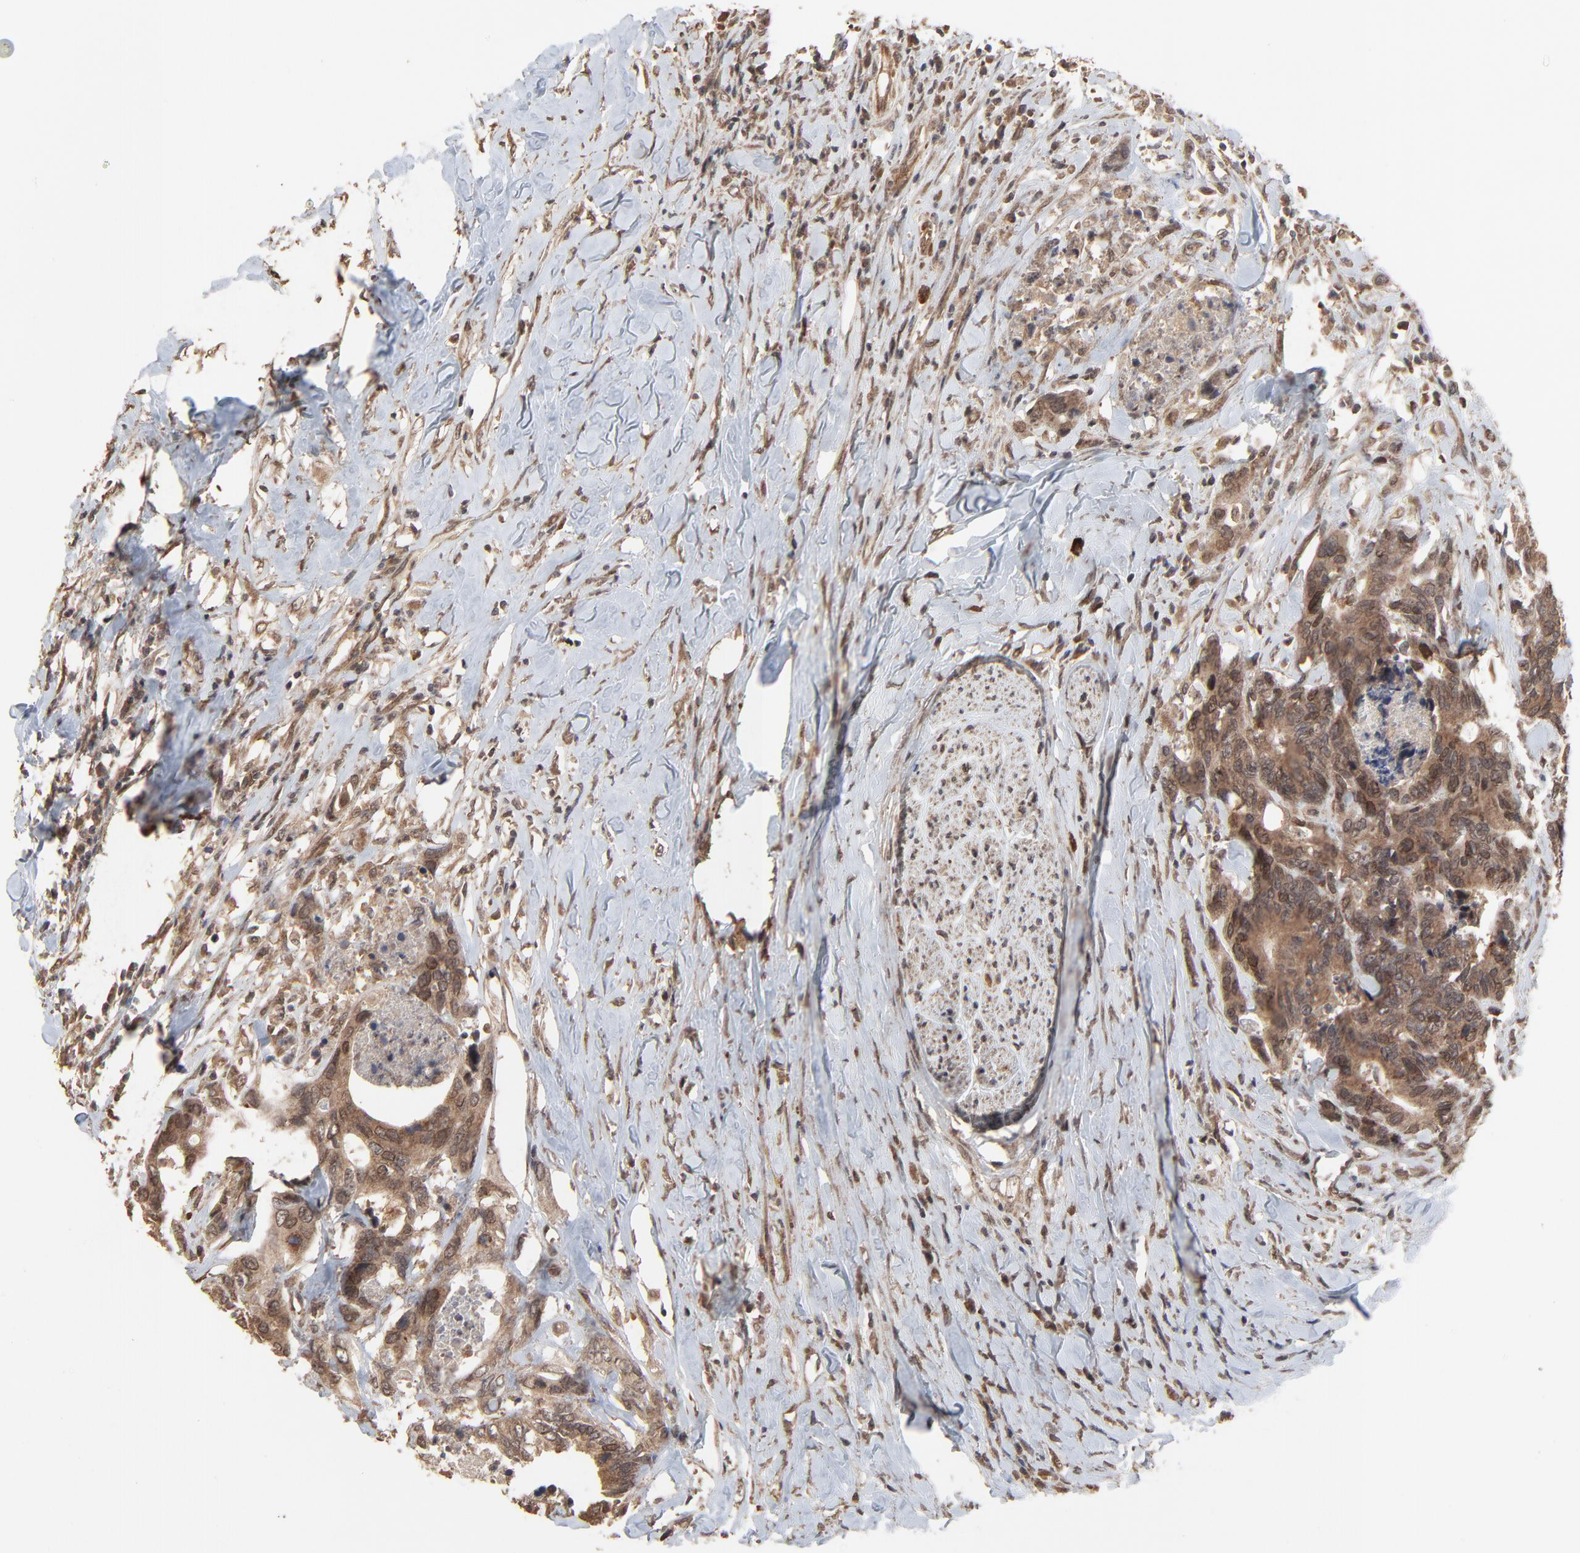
{"staining": {"intensity": "moderate", "quantity": ">75%", "location": "cytoplasmic/membranous,nuclear"}, "tissue": "colorectal cancer", "cell_type": "Tumor cells", "image_type": "cancer", "snomed": [{"axis": "morphology", "description": "Adenocarcinoma, NOS"}, {"axis": "topography", "description": "Rectum"}], "caption": "Protein staining by immunohistochemistry demonstrates moderate cytoplasmic/membranous and nuclear positivity in approximately >75% of tumor cells in colorectal cancer.", "gene": "FAM227A", "patient": {"sex": "male", "age": 55}}